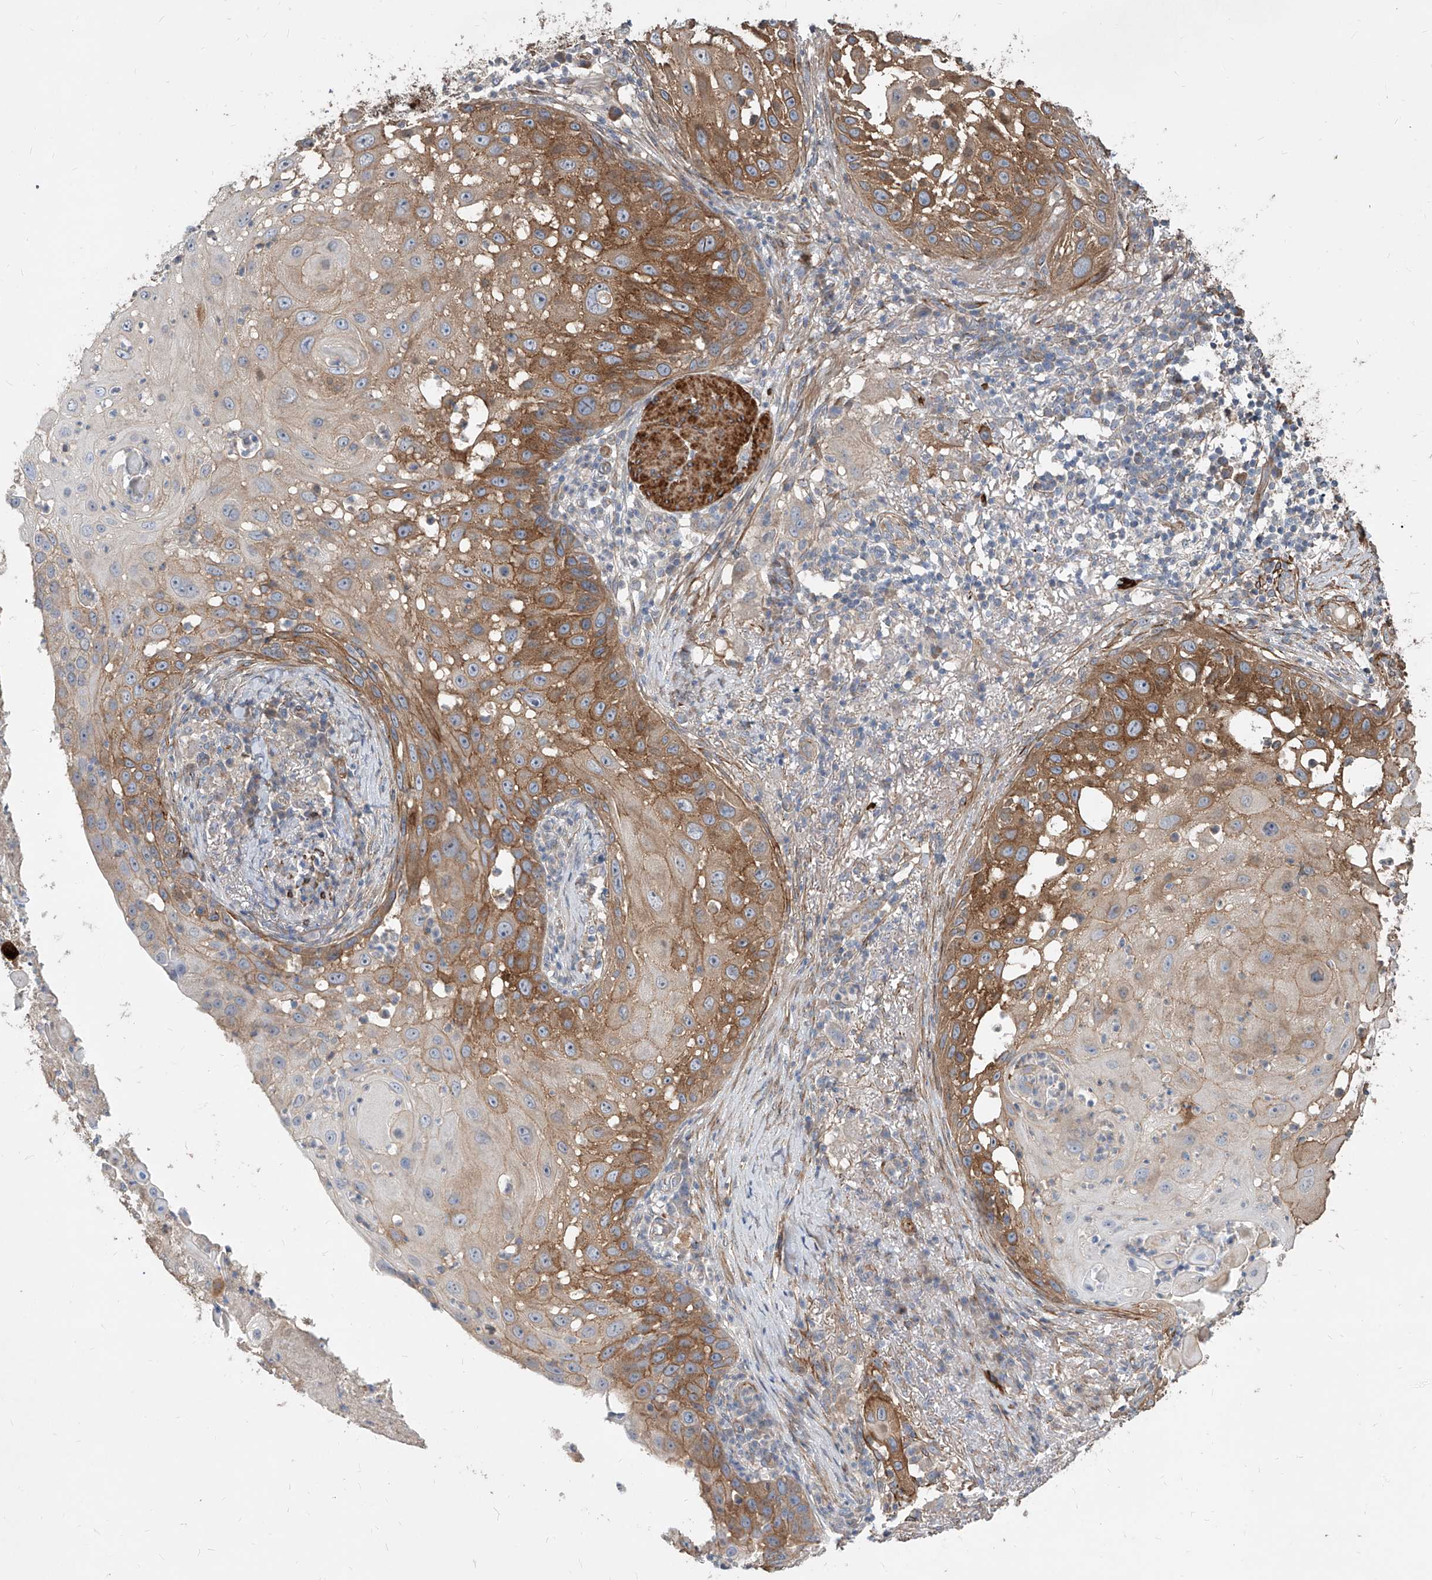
{"staining": {"intensity": "strong", "quantity": ">75%", "location": "cytoplasmic/membranous"}, "tissue": "skin cancer", "cell_type": "Tumor cells", "image_type": "cancer", "snomed": [{"axis": "morphology", "description": "Squamous cell carcinoma, NOS"}, {"axis": "topography", "description": "Skin"}], "caption": "This photomicrograph exhibits skin cancer stained with immunohistochemistry (IHC) to label a protein in brown. The cytoplasmic/membranous of tumor cells show strong positivity for the protein. Nuclei are counter-stained blue.", "gene": "FAM83B", "patient": {"sex": "female", "age": 44}}